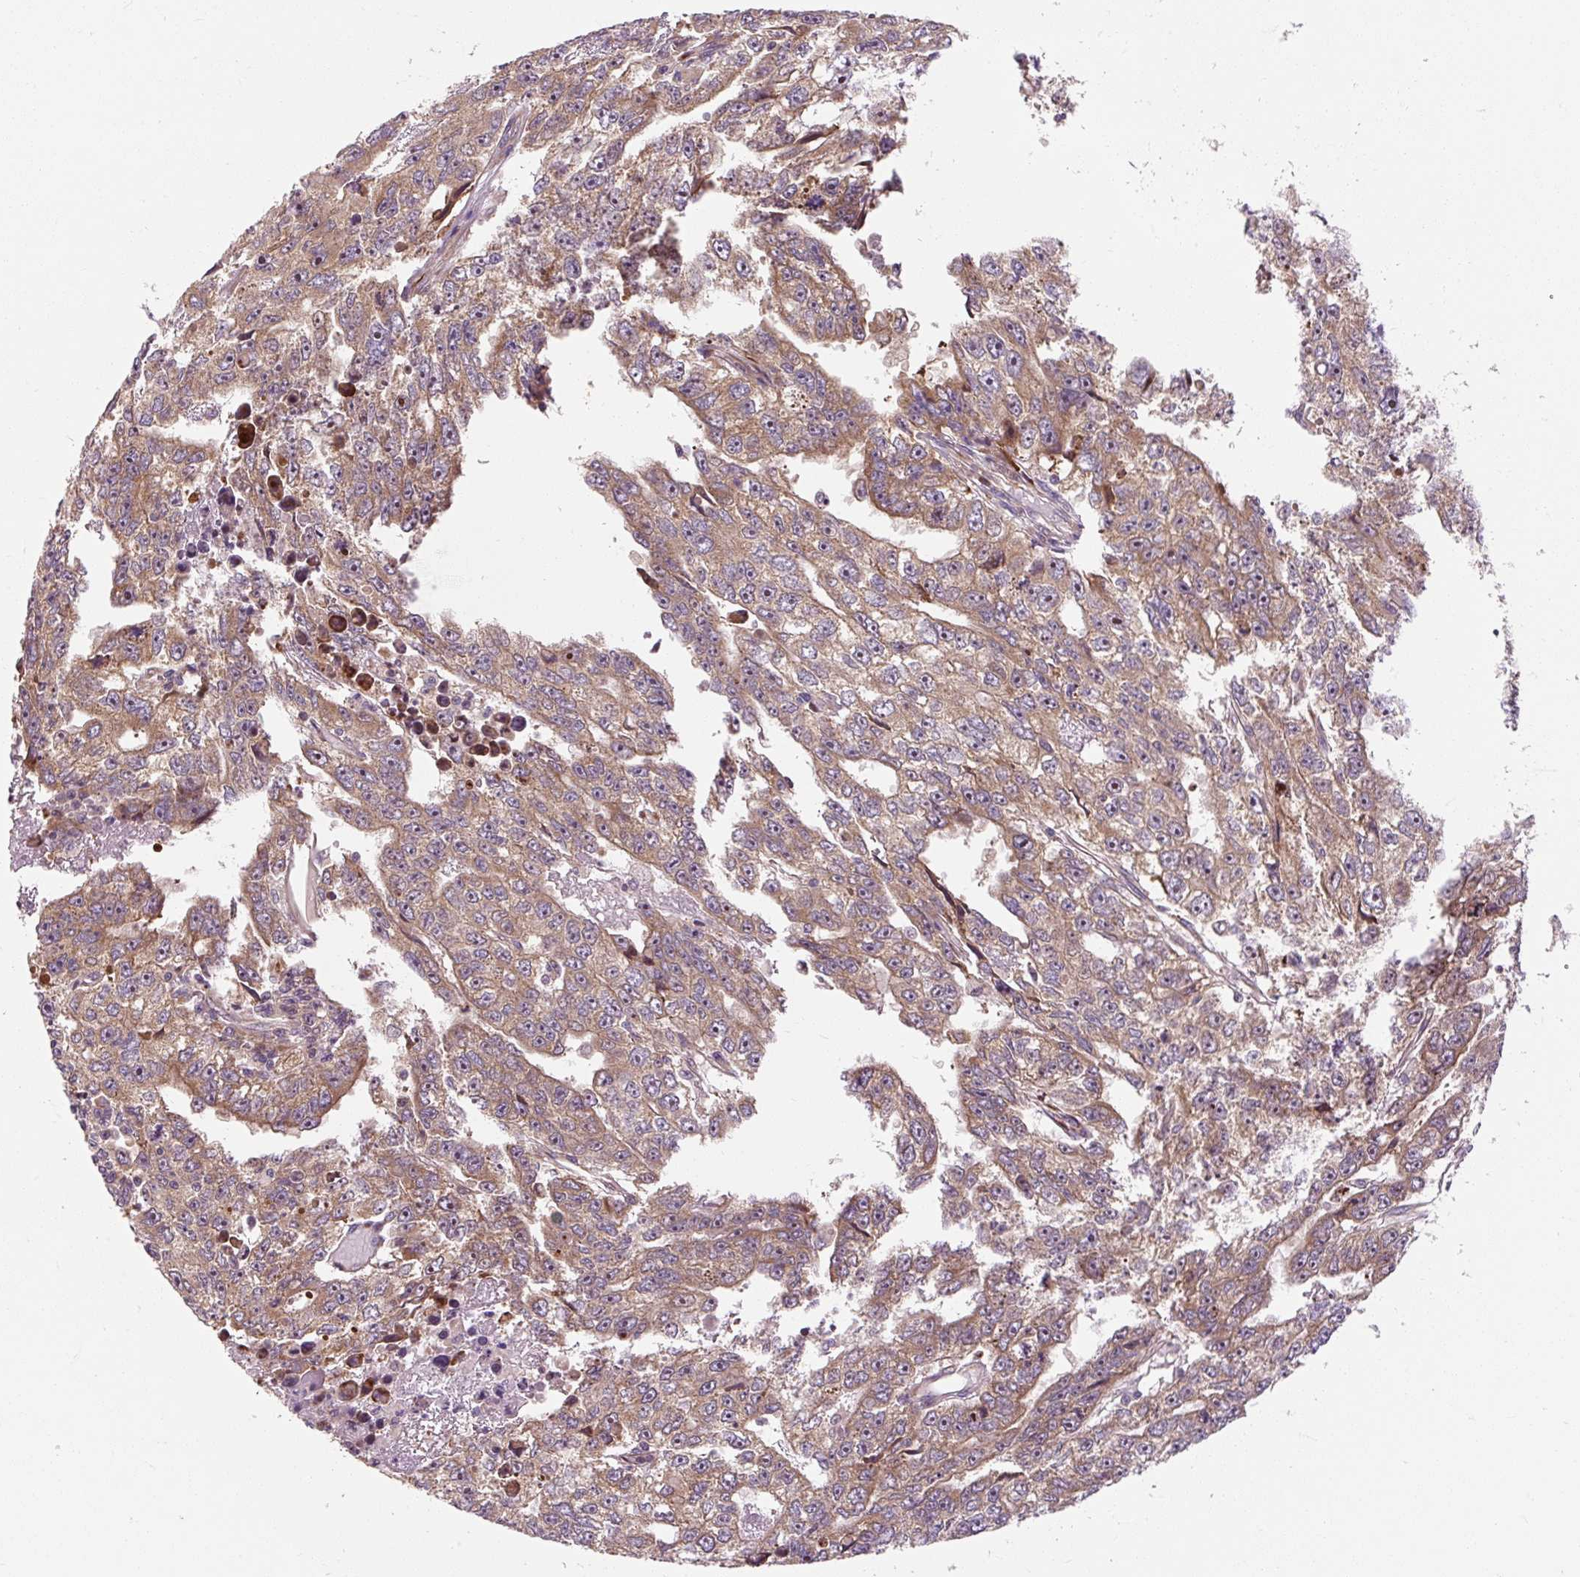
{"staining": {"intensity": "moderate", "quantity": ">75%", "location": "cytoplasmic/membranous"}, "tissue": "testis cancer", "cell_type": "Tumor cells", "image_type": "cancer", "snomed": [{"axis": "morphology", "description": "Carcinoma, Embryonal, NOS"}, {"axis": "topography", "description": "Testis"}], "caption": "Testis cancer stained with IHC reveals moderate cytoplasmic/membranous expression in about >75% of tumor cells. (IHC, brightfield microscopy, high magnification).", "gene": "PRSS48", "patient": {"sex": "male", "age": 20}}